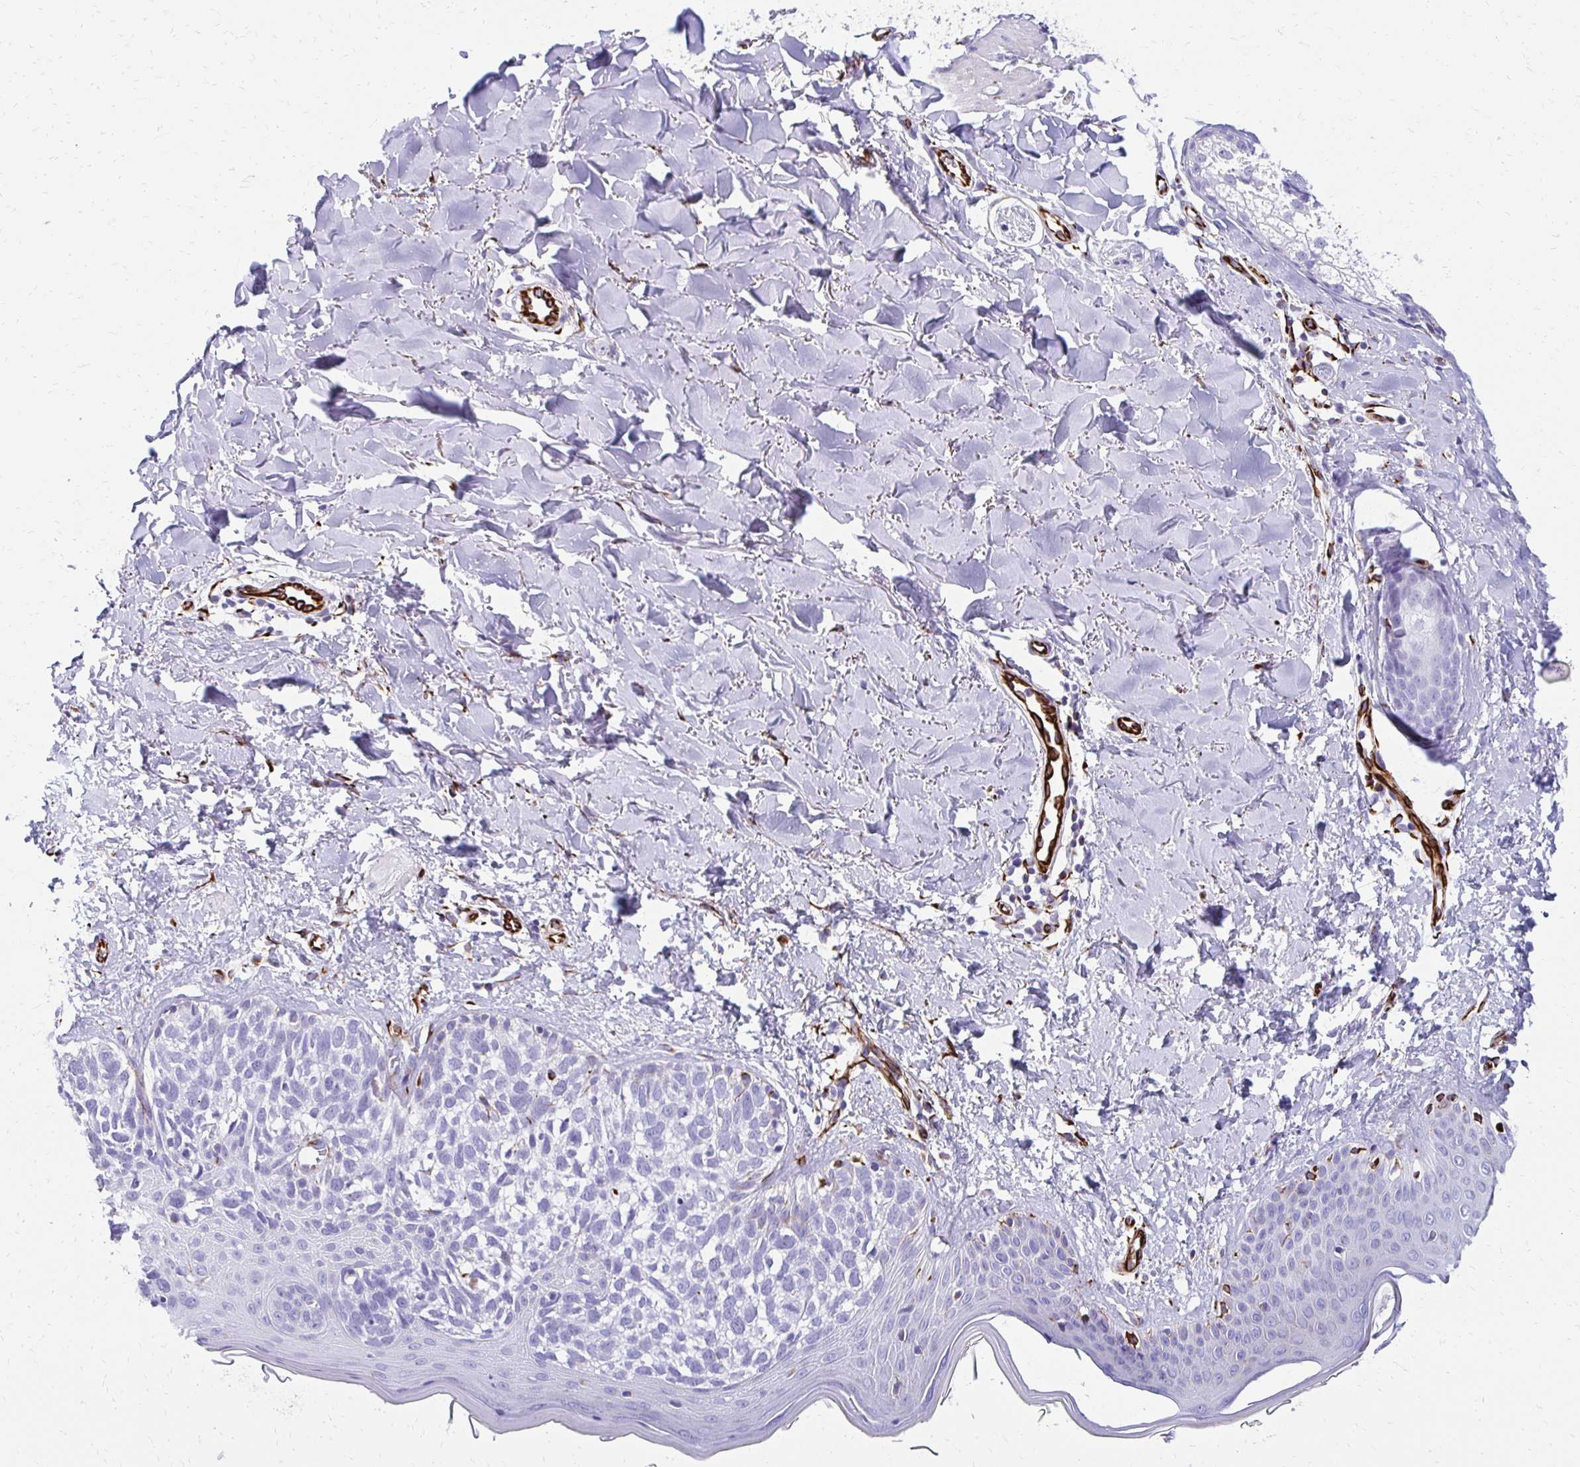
{"staining": {"intensity": "negative", "quantity": "none", "location": "none"}, "tissue": "skin cancer", "cell_type": "Tumor cells", "image_type": "cancer", "snomed": [{"axis": "morphology", "description": "Basal cell carcinoma"}, {"axis": "topography", "description": "Skin"}], "caption": "This is an IHC histopathology image of human skin cancer (basal cell carcinoma). There is no staining in tumor cells.", "gene": "TMEM54", "patient": {"sex": "female", "age": 45}}